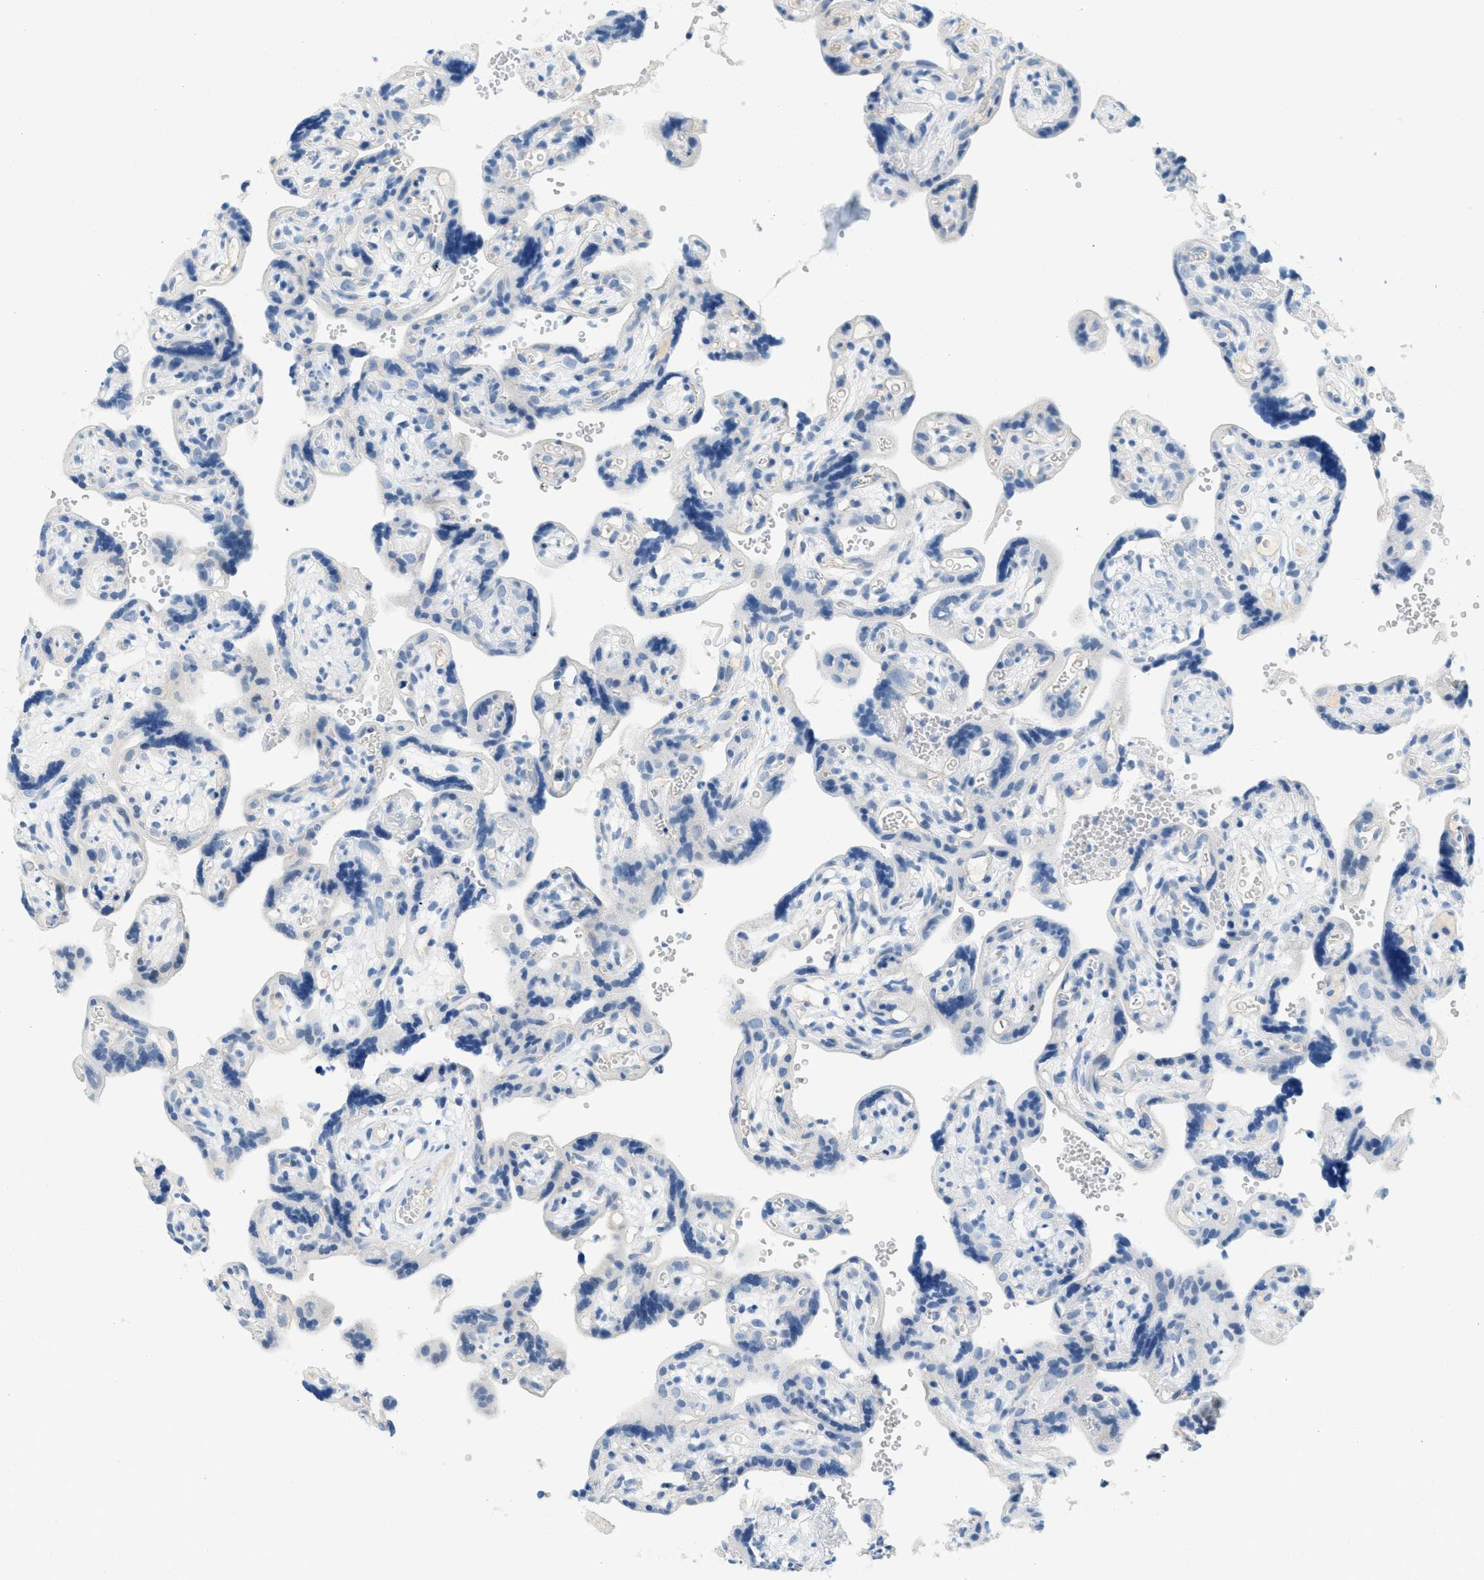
{"staining": {"intensity": "negative", "quantity": "none", "location": "none"}, "tissue": "placenta", "cell_type": "Decidual cells", "image_type": "normal", "snomed": [{"axis": "morphology", "description": "Normal tissue, NOS"}, {"axis": "topography", "description": "Placenta"}], "caption": "Immunohistochemistry image of normal placenta stained for a protein (brown), which demonstrates no staining in decidual cells.", "gene": "CYP4X1", "patient": {"sex": "female", "age": 30}}